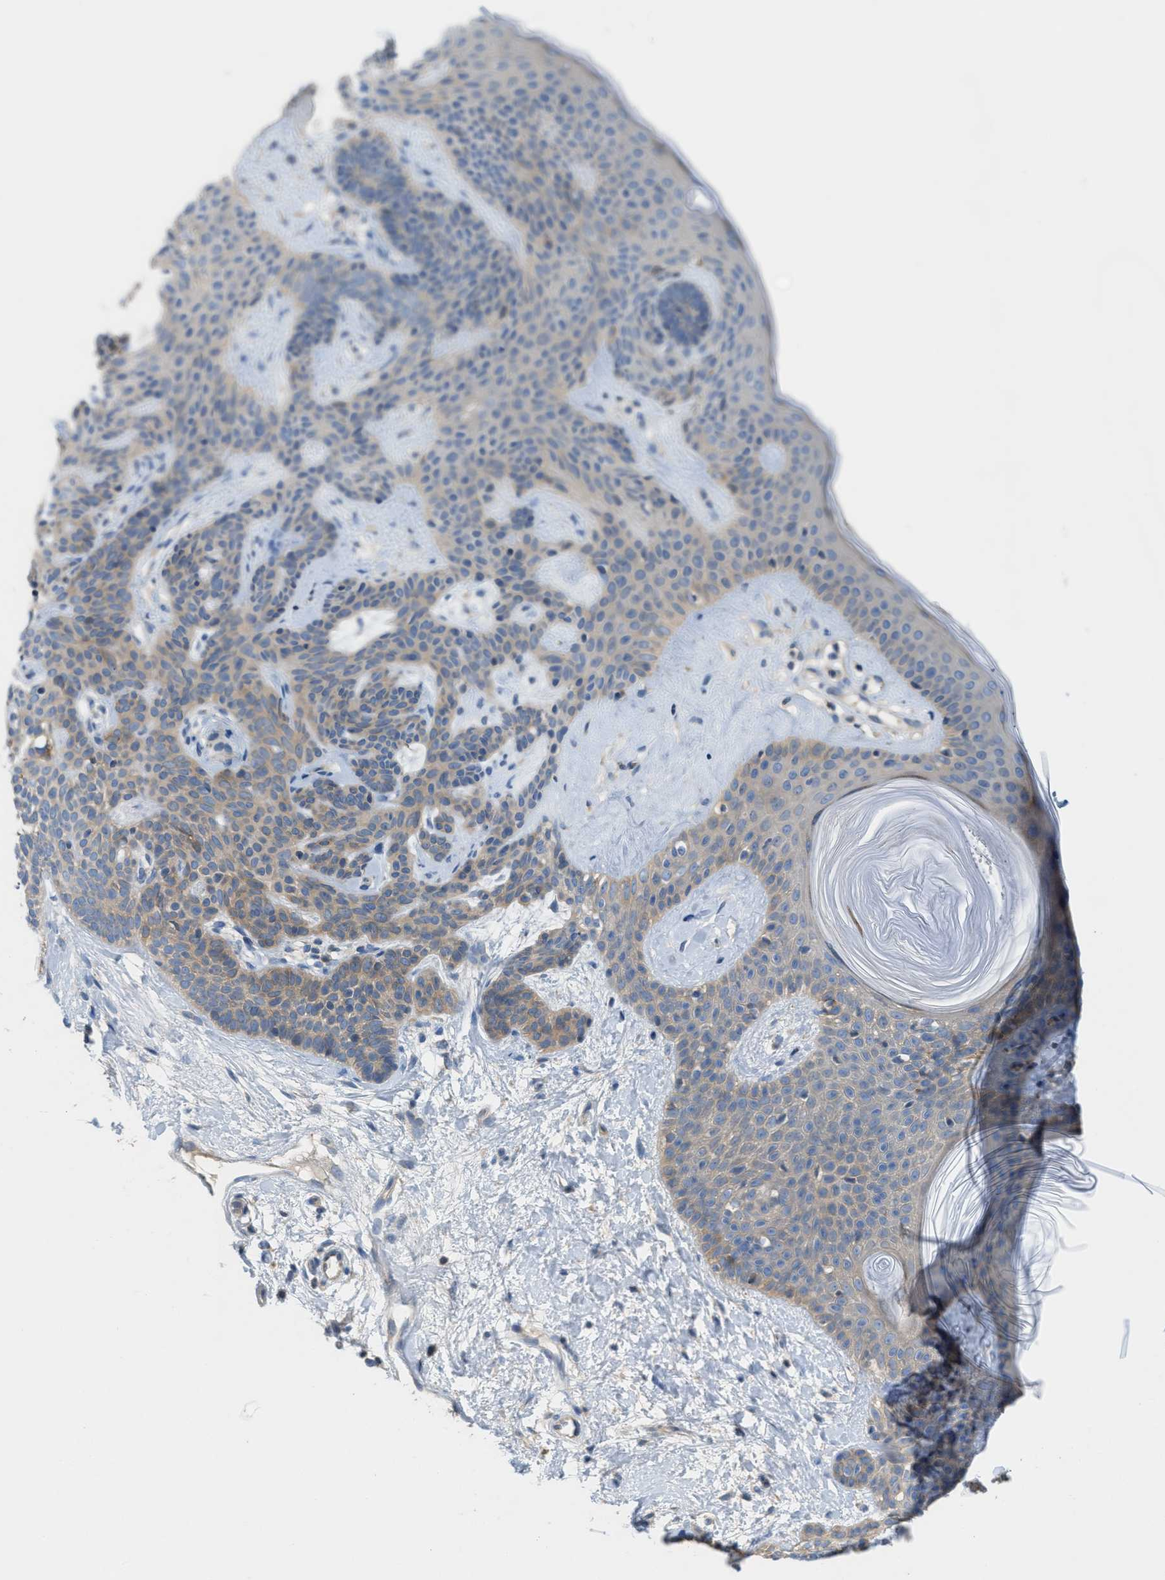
{"staining": {"intensity": "weak", "quantity": ">75%", "location": "cytoplasmic/membranous"}, "tissue": "skin cancer", "cell_type": "Tumor cells", "image_type": "cancer", "snomed": [{"axis": "morphology", "description": "Developmental malformation"}, {"axis": "morphology", "description": "Basal cell carcinoma"}, {"axis": "topography", "description": "Skin"}], "caption": "Weak cytoplasmic/membranous protein staining is seen in about >75% of tumor cells in basal cell carcinoma (skin). Immunohistochemistry stains the protein in brown and the nuclei are stained blue.", "gene": "UBA5", "patient": {"sex": "female", "age": 62}}